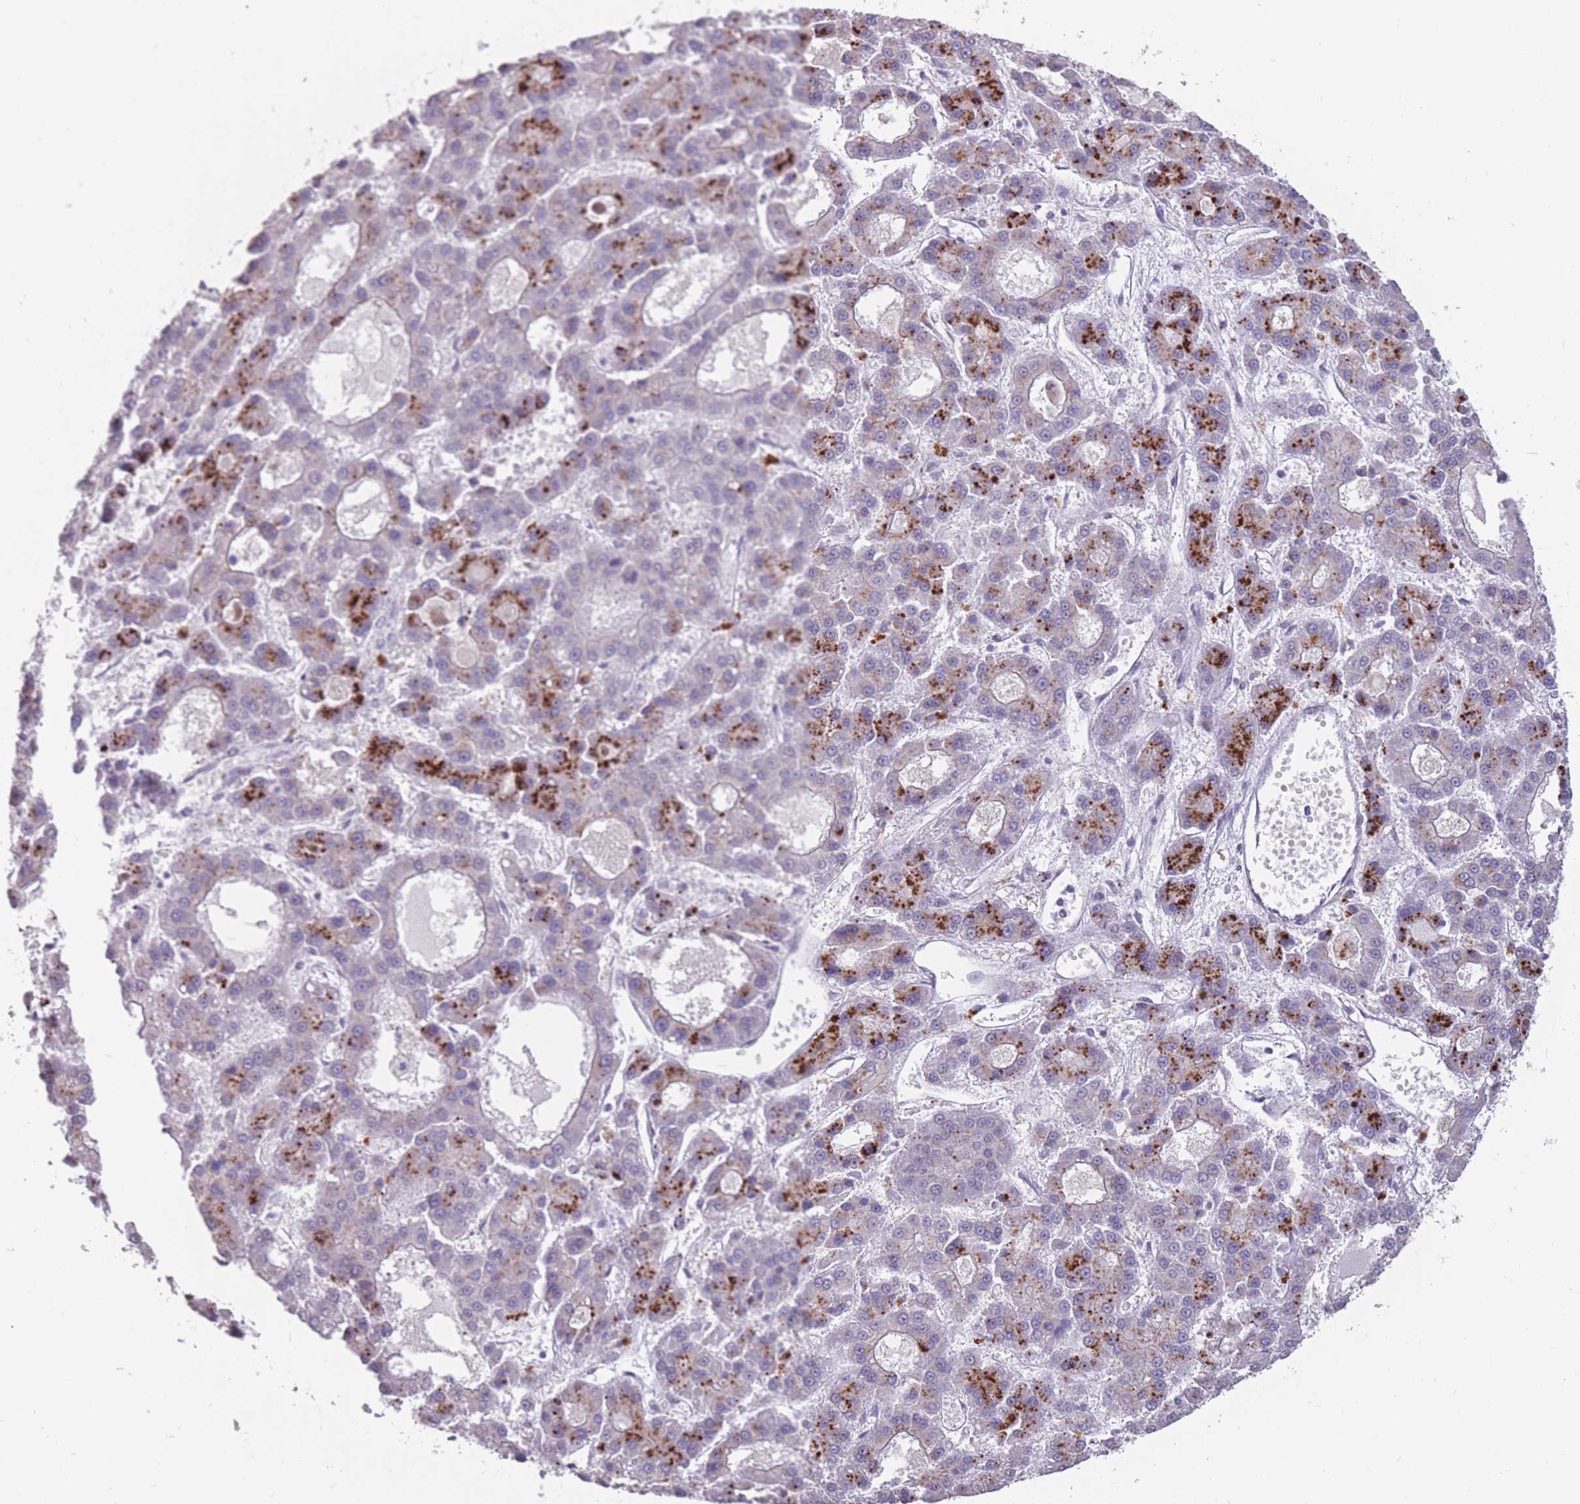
{"staining": {"intensity": "moderate", "quantity": "<25%", "location": "cytoplasmic/membranous"}, "tissue": "liver cancer", "cell_type": "Tumor cells", "image_type": "cancer", "snomed": [{"axis": "morphology", "description": "Carcinoma, Hepatocellular, NOS"}, {"axis": "topography", "description": "Liver"}], "caption": "Liver cancer (hepatocellular carcinoma) stained with a protein marker shows moderate staining in tumor cells.", "gene": "HNRNPUL1", "patient": {"sex": "male", "age": 70}}